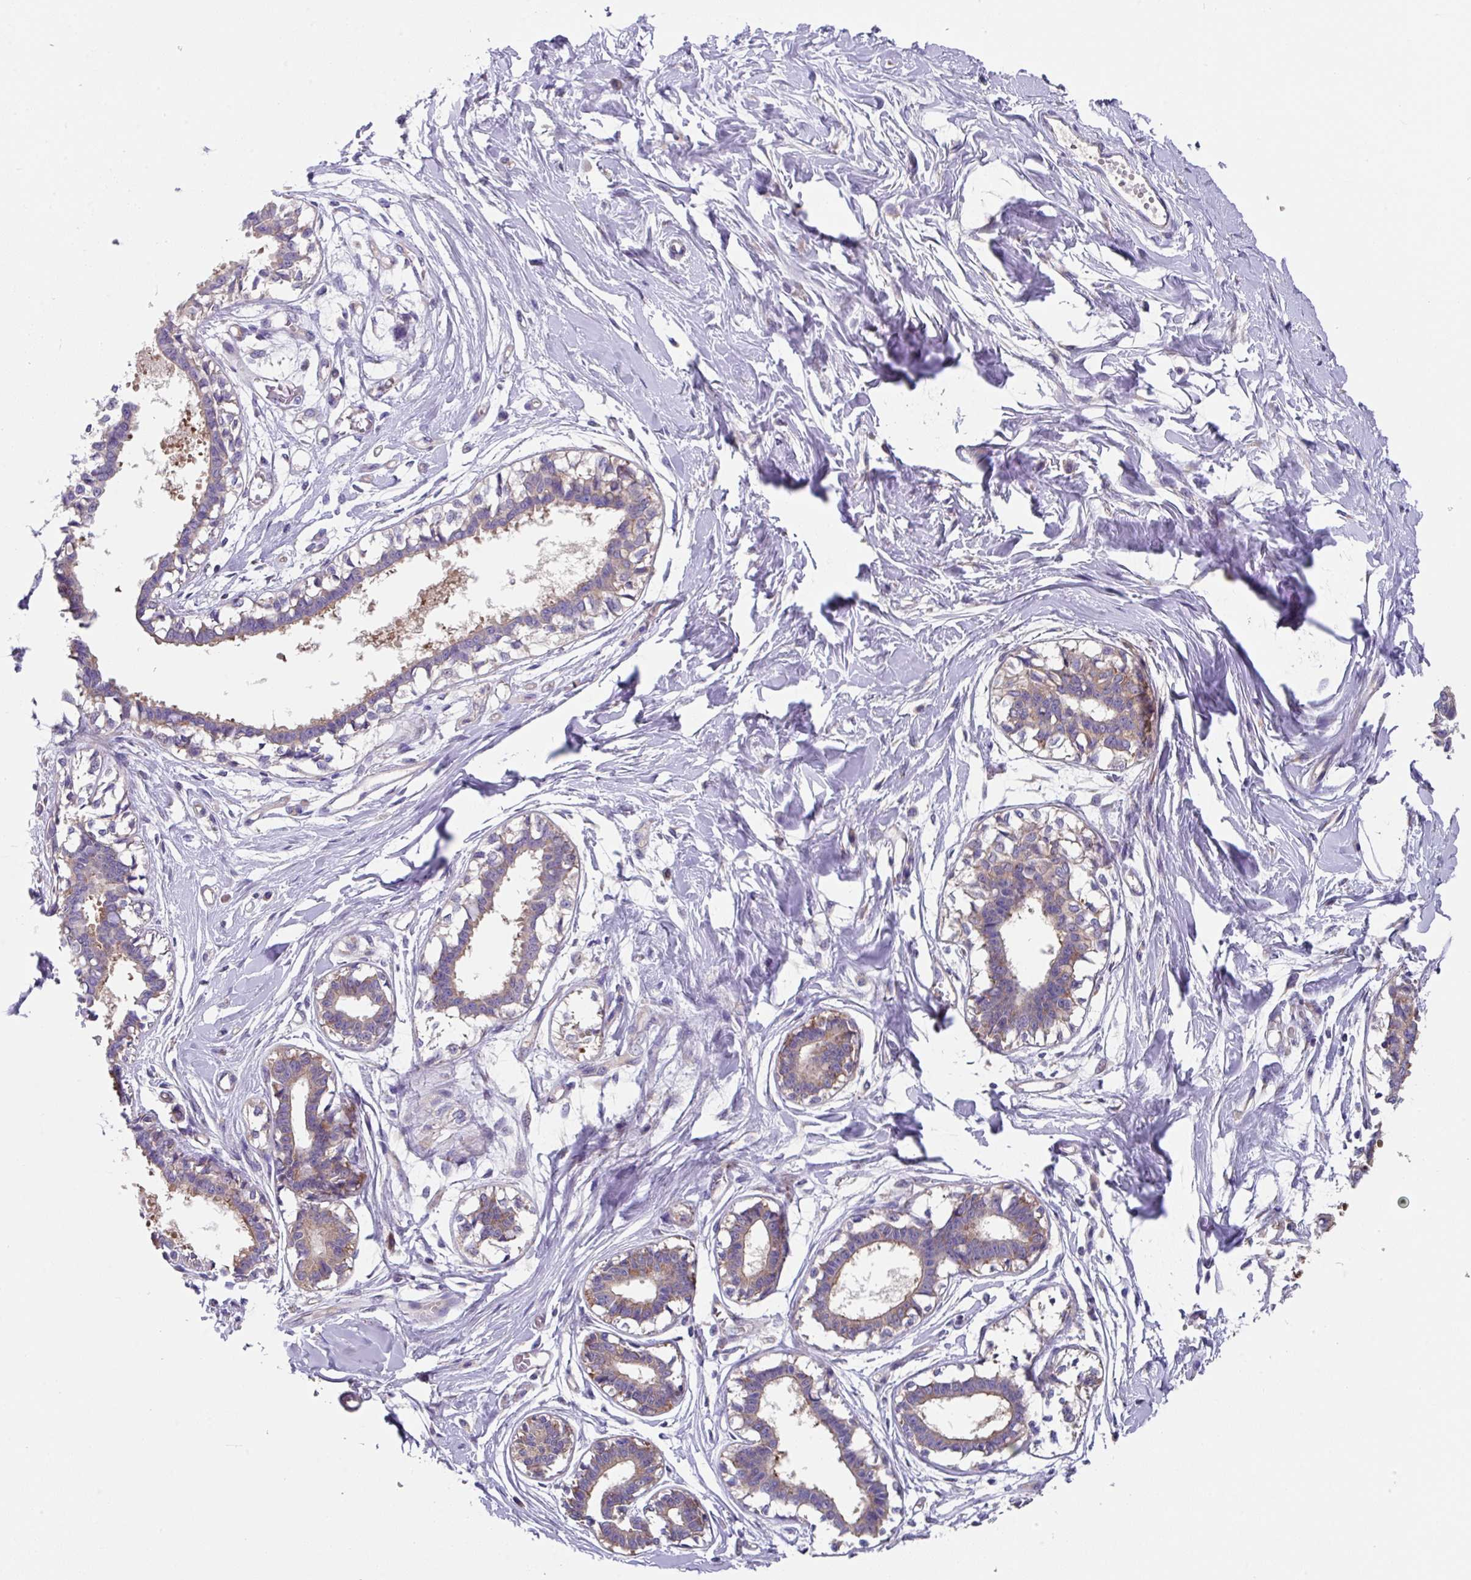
{"staining": {"intensity": "negative", "quantity": "none", "location": "none"}, "tissue": "breast", "cell_type": "Adipocytes", "image_type": "normal", "snomed": [{"axis": "morphology", "description": "Normal tissue, NOS"}, {"axis": "topography", "description": "Breast"}], "caption": "High power microscopy photomicrograph of an IHC histopathology image of unremarkable breast, revealing no significant positivity in adipocytes. (Stains: DAB (3,3'-diaminobenzidine) immunohistochemistry with hematoxylin counter stain, Microscopy: brightfield microscopy at high magnification).", "gene": "EIF4B", "patient": {"sex": "female", "age": 45}}